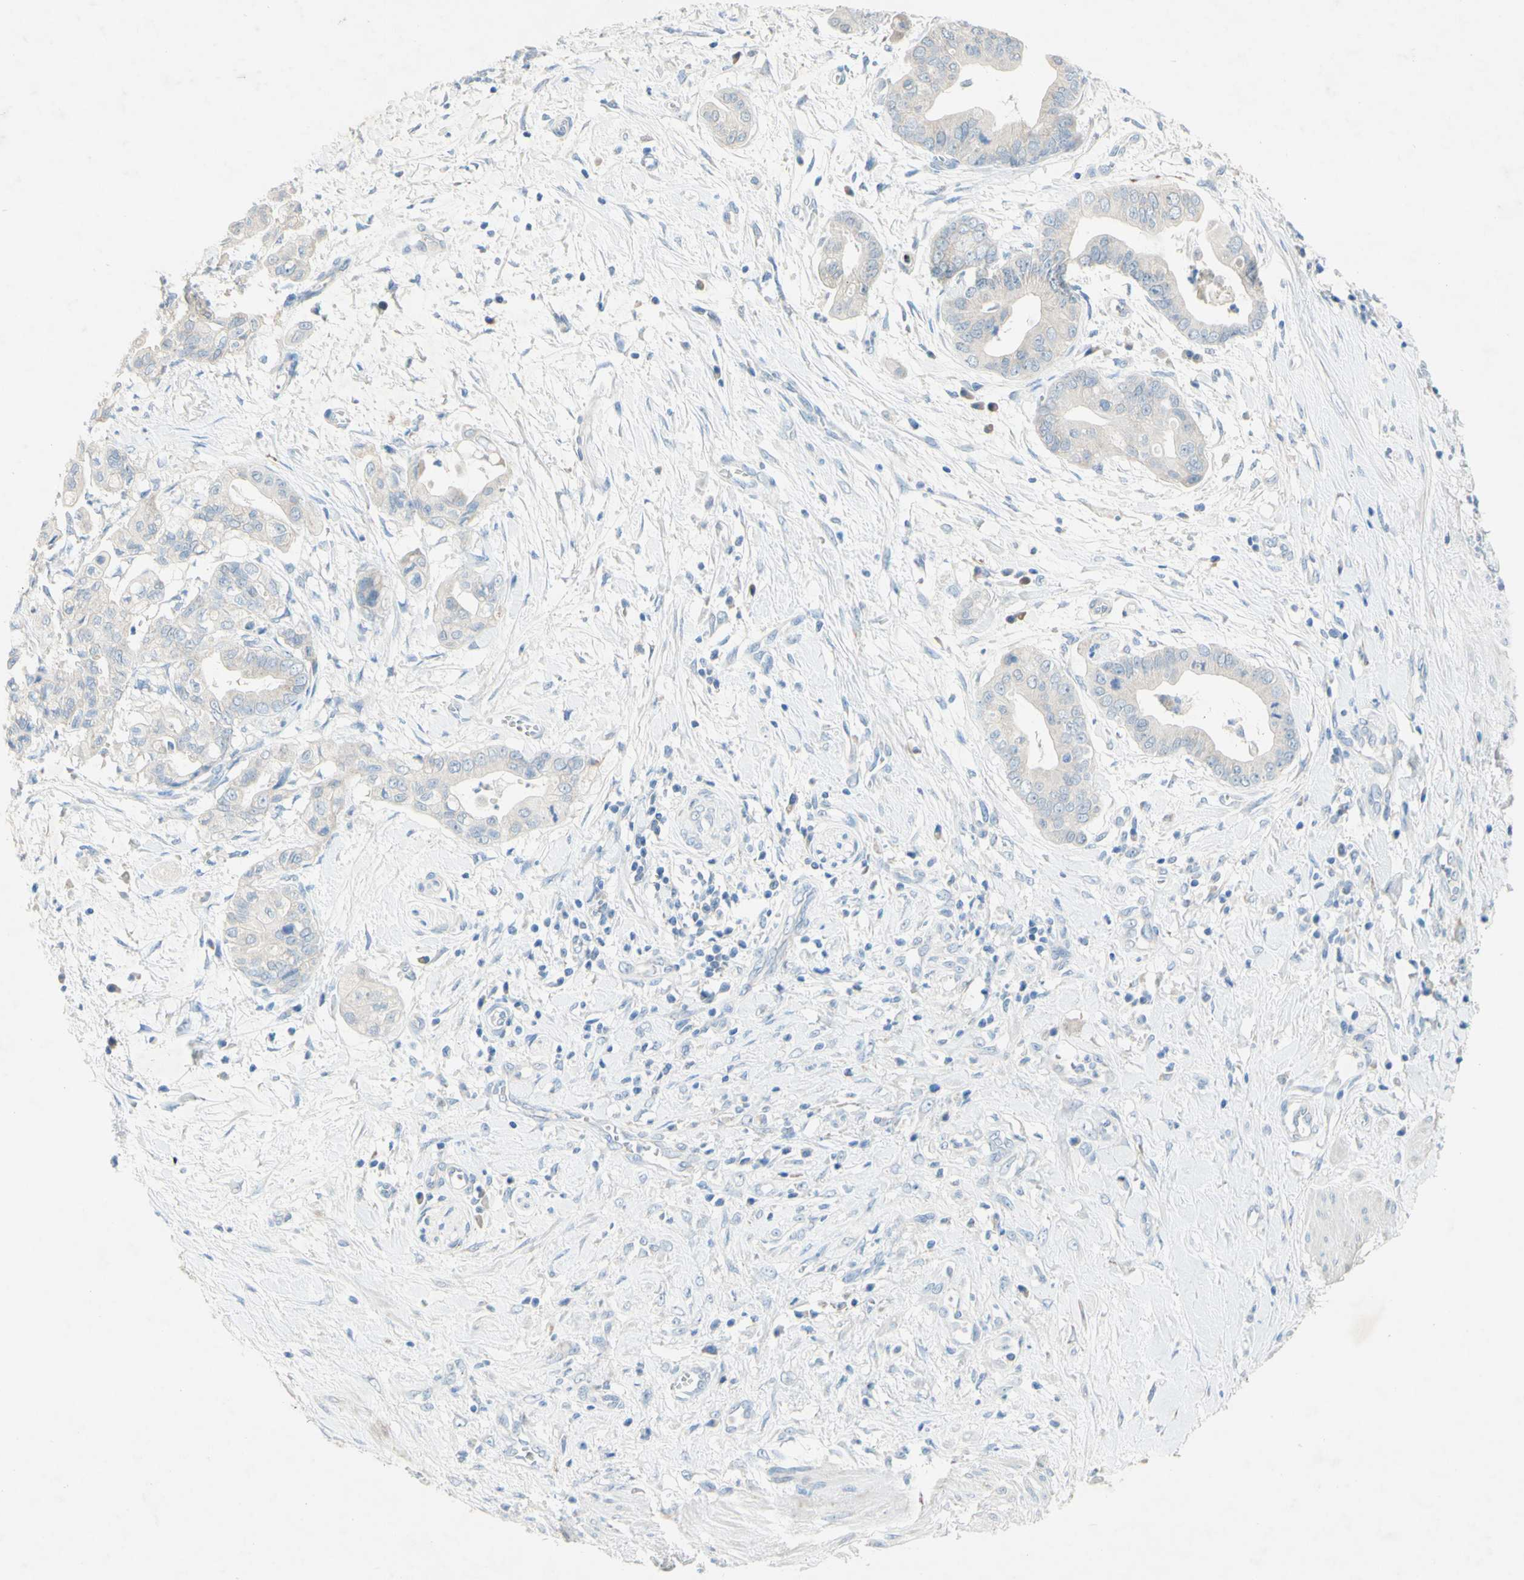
{"staining": {"intensity": "negative", "quantity": "none", "location": "none"}, "tissue": "pancreatic cancer", "cell_type": "Tumor cells", "image_type": "cancer", "snomed": [{"axis": "morphology", "description": "Adenocarcinoma, NOS"}, {"axis": "topography", "description": "Pancreas"}], "caption": "Tumor cells are negative for brown protein staining in adenocarcinoma (pancreatic).", "gene": "ACADL", "patient": {"sex": "female", "age": 75}}